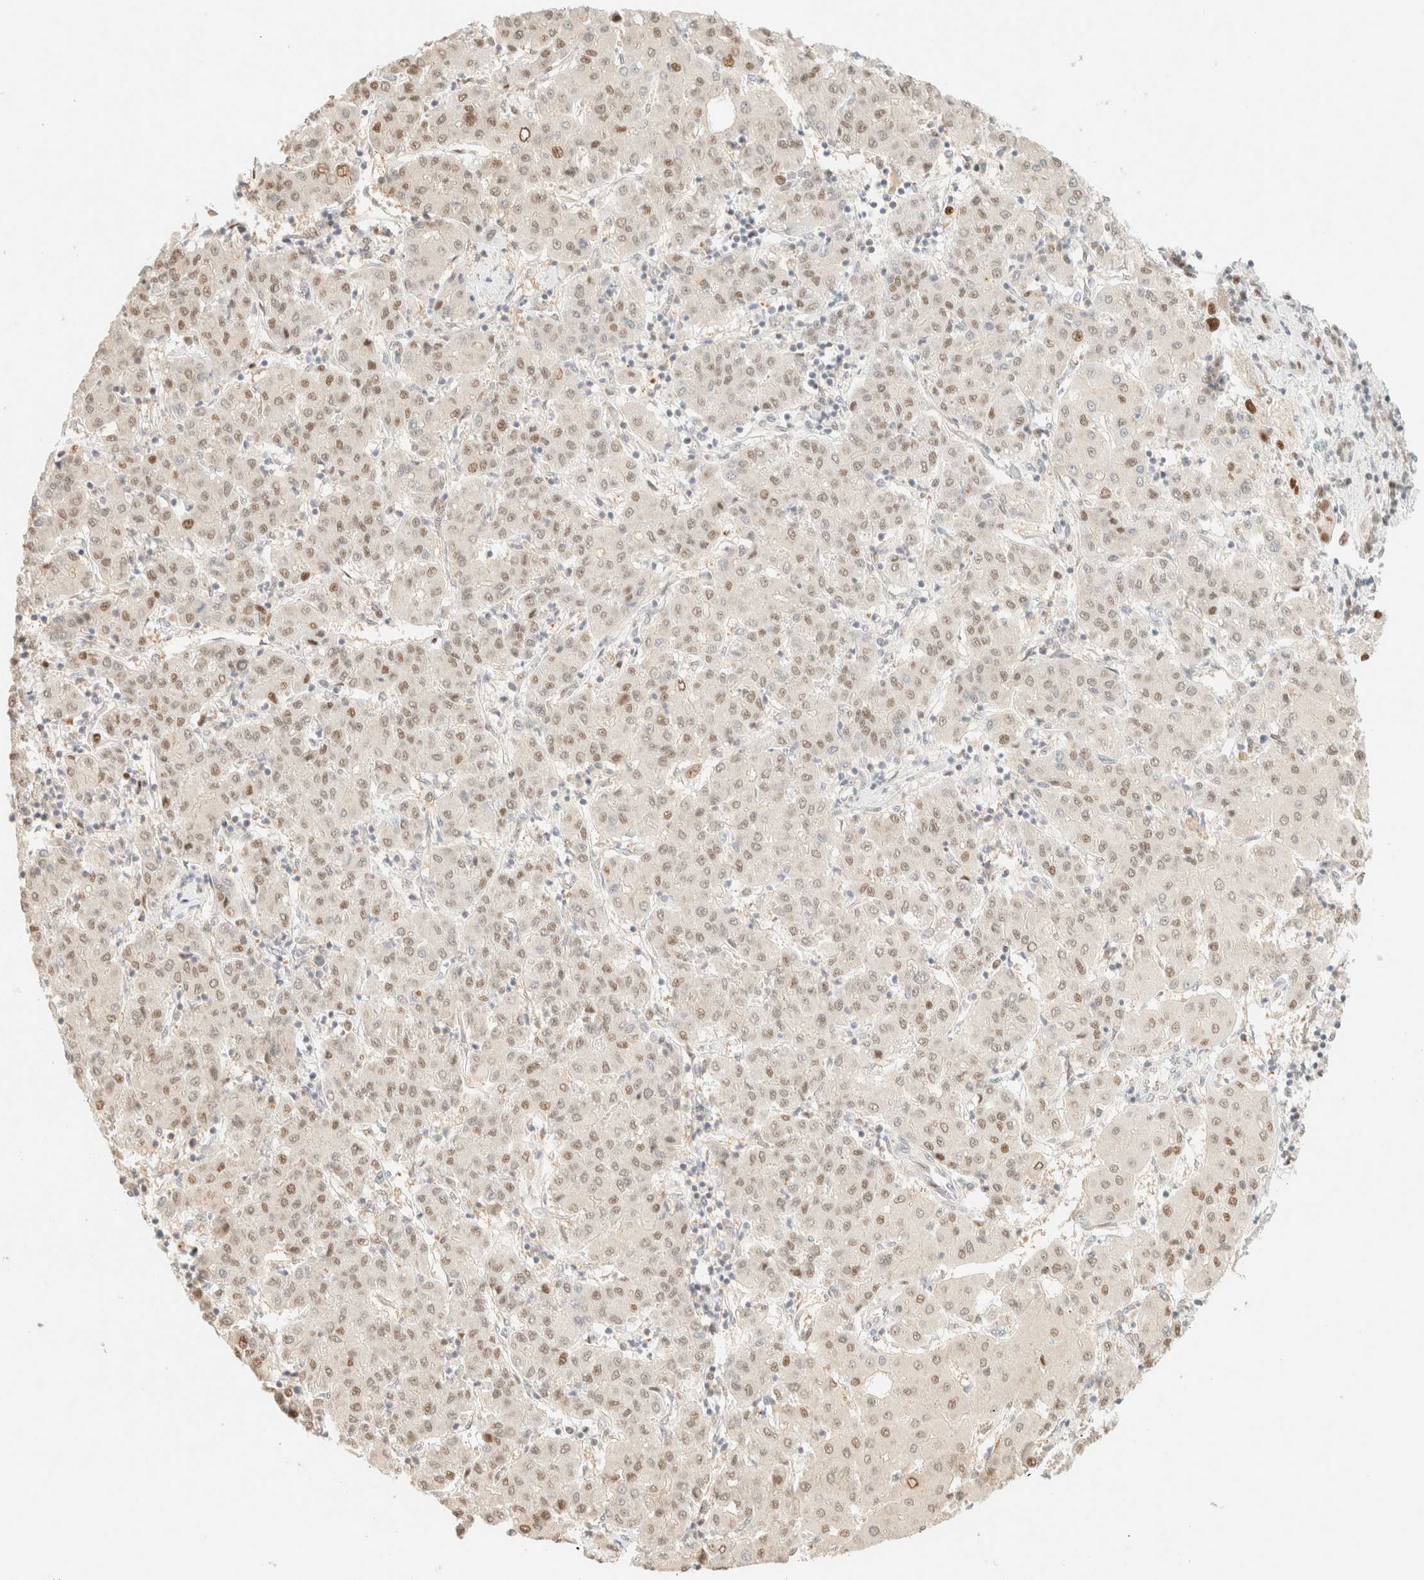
{"staining": {"intensity": "weak", "quantity": "25%-75%", "location": "nuclear"}, "tissue": "liver cancer", "cell_type": "Tumor cells", "image_type": "cancer", "snomed": [{"axis": "morphology", "description": "Carcinoma, Hepatocellular, NOS"}, {"axis": "topography", "description": "Liver"}], "caption": "Human liver hepatocellular carcinoma stained with a protein marker reveals weak staining in tumor cells.", "gene": "TSR1", "patient": {"sex": "male", "age": 65}}